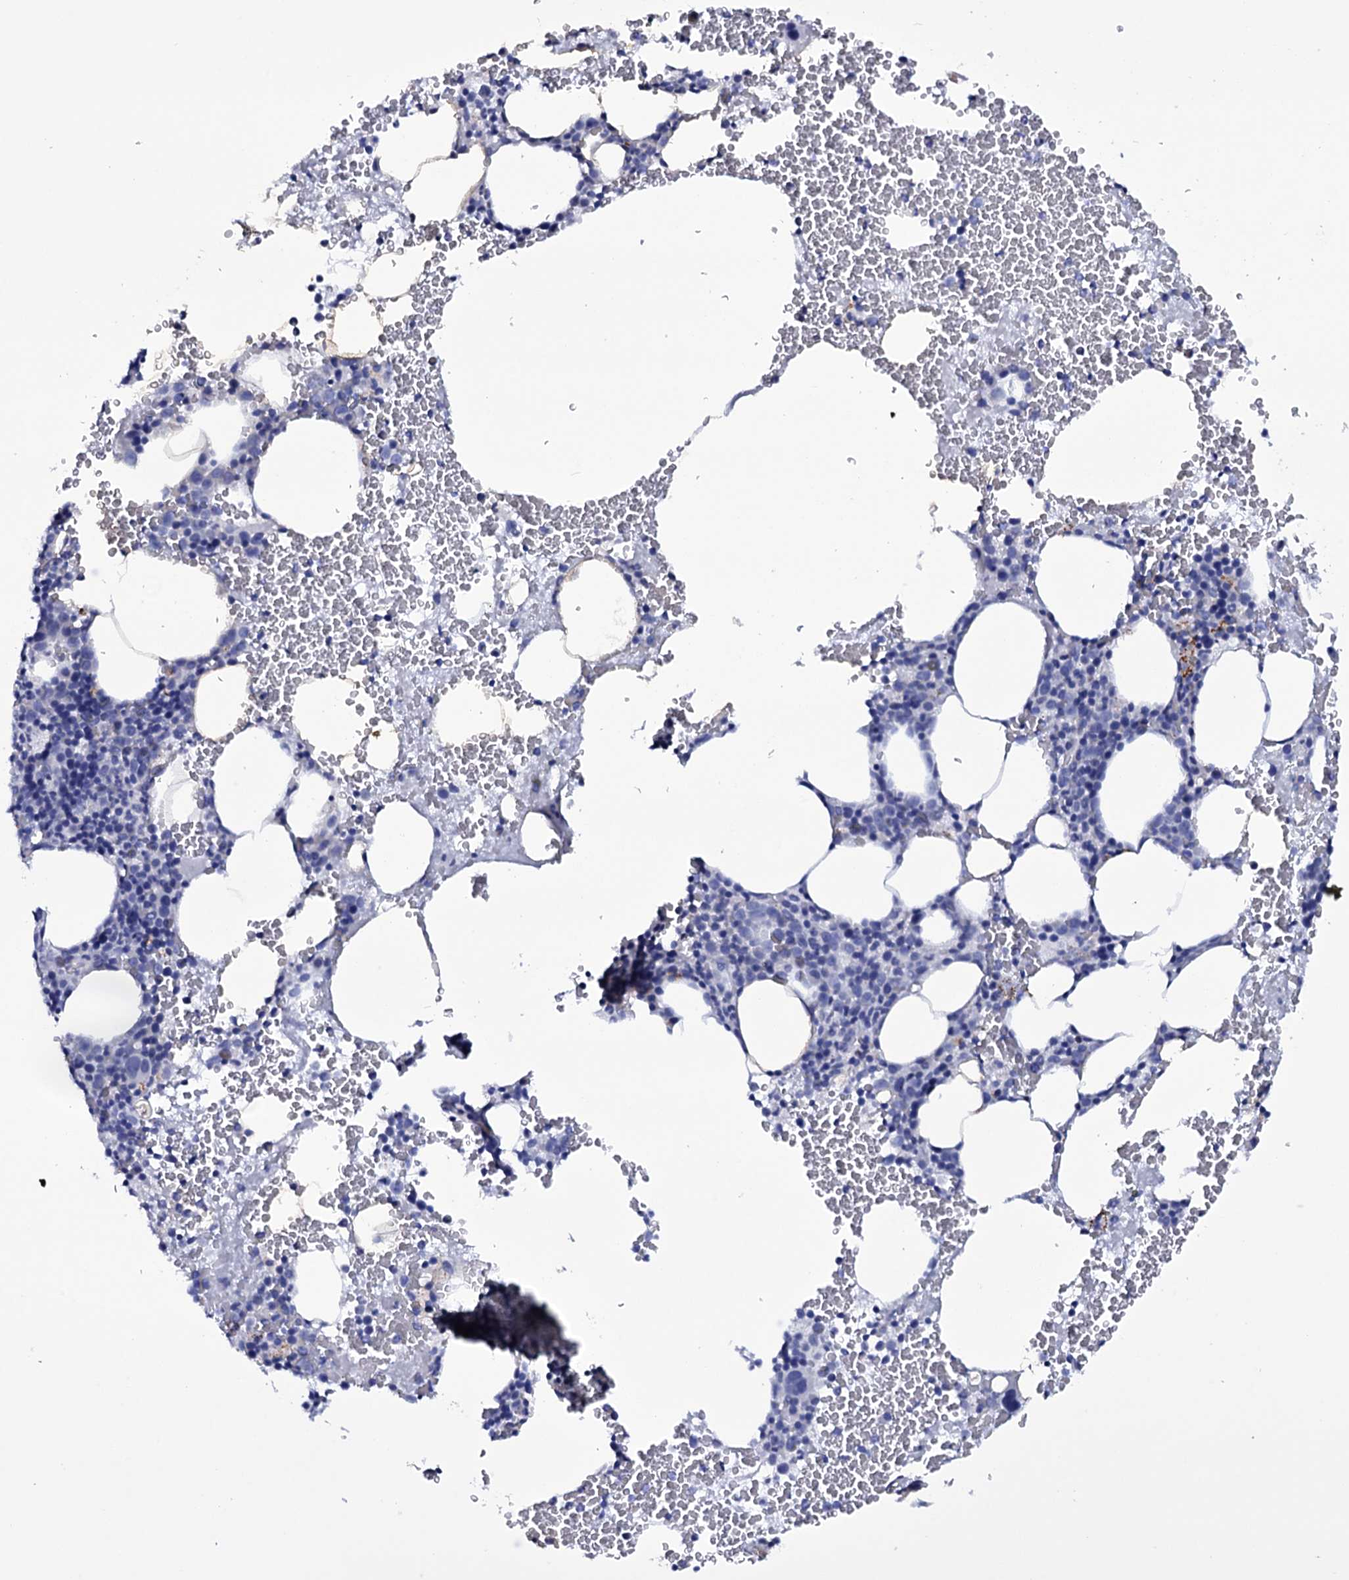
{"staining": {"intensity": "negative", "quantity": "none", "location": "none"}, "tissue": "bone marrow", "cell_type": "Hematopoietic cells", "image_type": "normal", "snomed": [{"axis": "morphology", "description": "Normal tissue, NOS"}, {"axis": "morphology", "description": "Inflammation, NOS"}, {"axis": "topography", "description": "Bone marrow"}], "caption": "High magnification brightfield microscopy of normal bone marrow stained with DAB (3,3'-diaminobenzidine) (brown) and counterstained with hematoxylin (blue): hematopoietic cells show no significant staining. Nuclei are stained in blue.", "gene": "ITPRID2", "patient": {"sex": "female", "age": 78}}